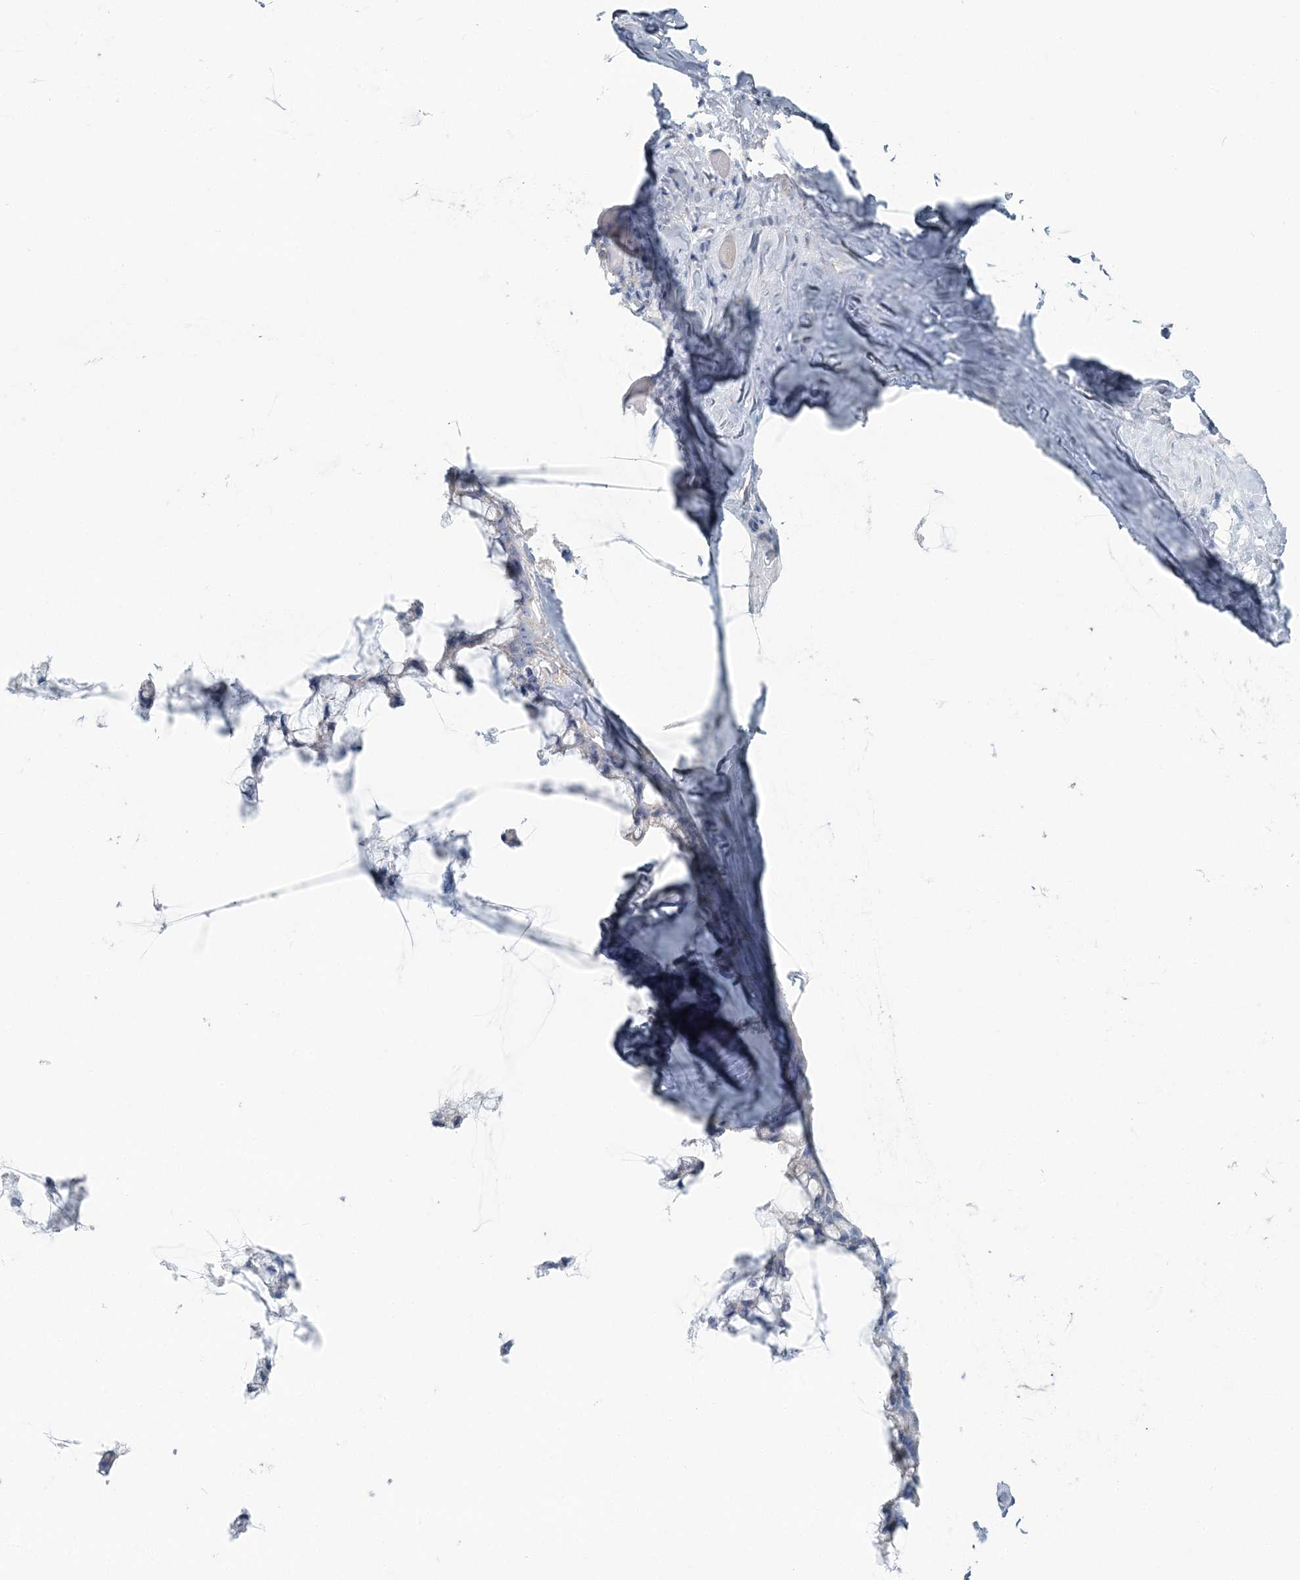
{"staining": {"intensity": "negative", "quantity": "none", "location": "none"}, "tissue": "ovarian cancer", "cell_type": "Tumor cells", "image_type": "cancer", "snomed": [{"axis": "morphology", "description": "Cystadenocarcinoma, mucinous, NOS"}, {"axis": "topography", "description": "Ovary"}], "caption": "DAB immunohistochemical staining of human ovarian mucinous cystadenocarcinoma shows no significant staining in tumor cells.", "gene": "CMBL", "patient": {"sex": "female", "age": 39}}